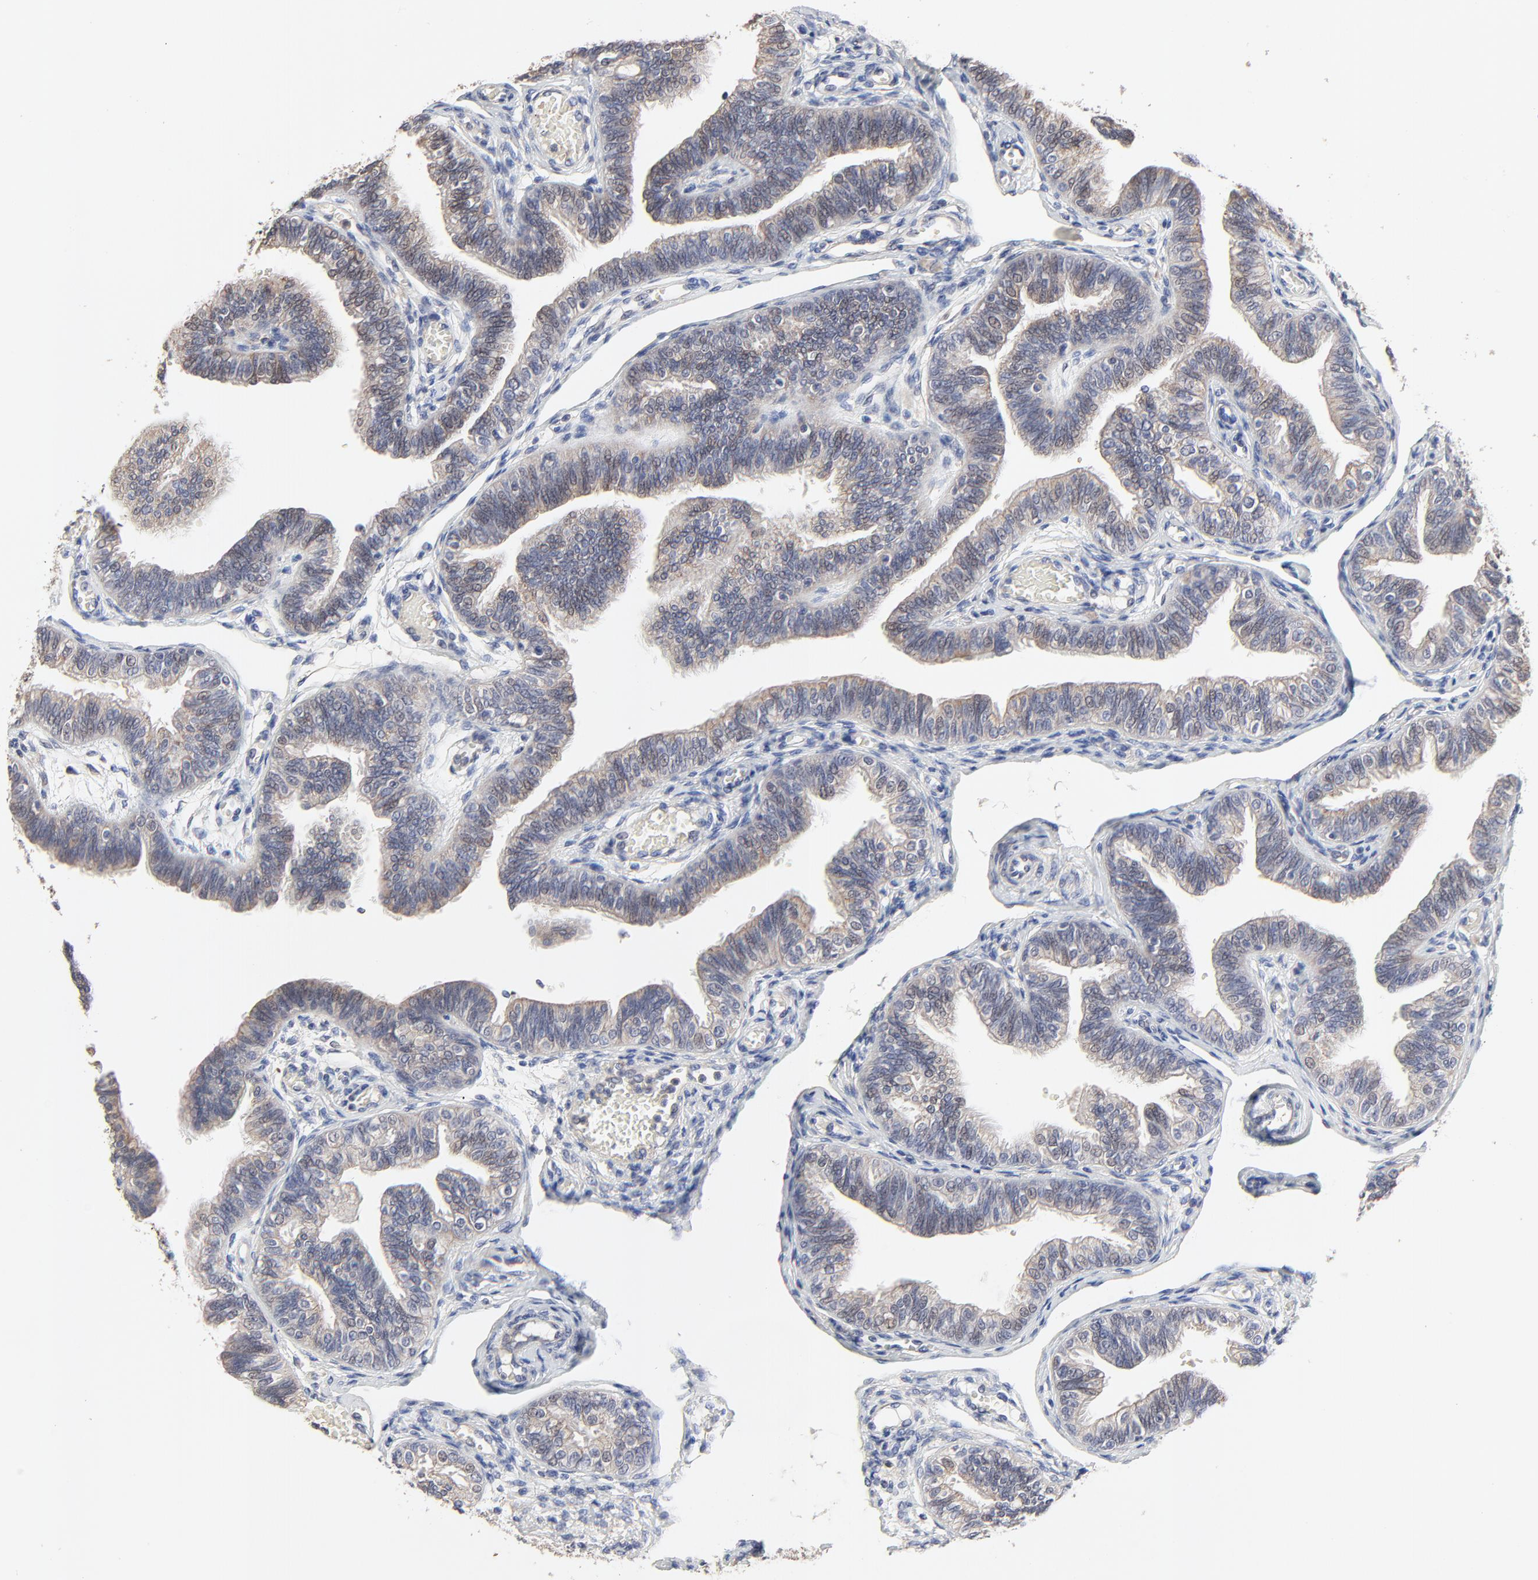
{"staining": {"intensity": "moderate", "quantity": ">75%", "location": "cytoplasmic/membranous,nuclear"}, "tissue": "fallopian tube", "cell_type": "Glandular cells", "image_type": "normal", "snomed": [{"axis": "morphology", "description": "Normal tissue, NOS"}, {"axis": "morphology", "description": "Dermoid, NOS"}, {"axis": "topography", "description": "Fallopian tube"}], "caption": "Glandular cells exhibit medium levels of moderate cytoplasmic/membranous,nuclear expression in about >75% of cells in normal fallopian tube.", "gene": "NXF3", "patient": {"sex": "female", "age": 33}}